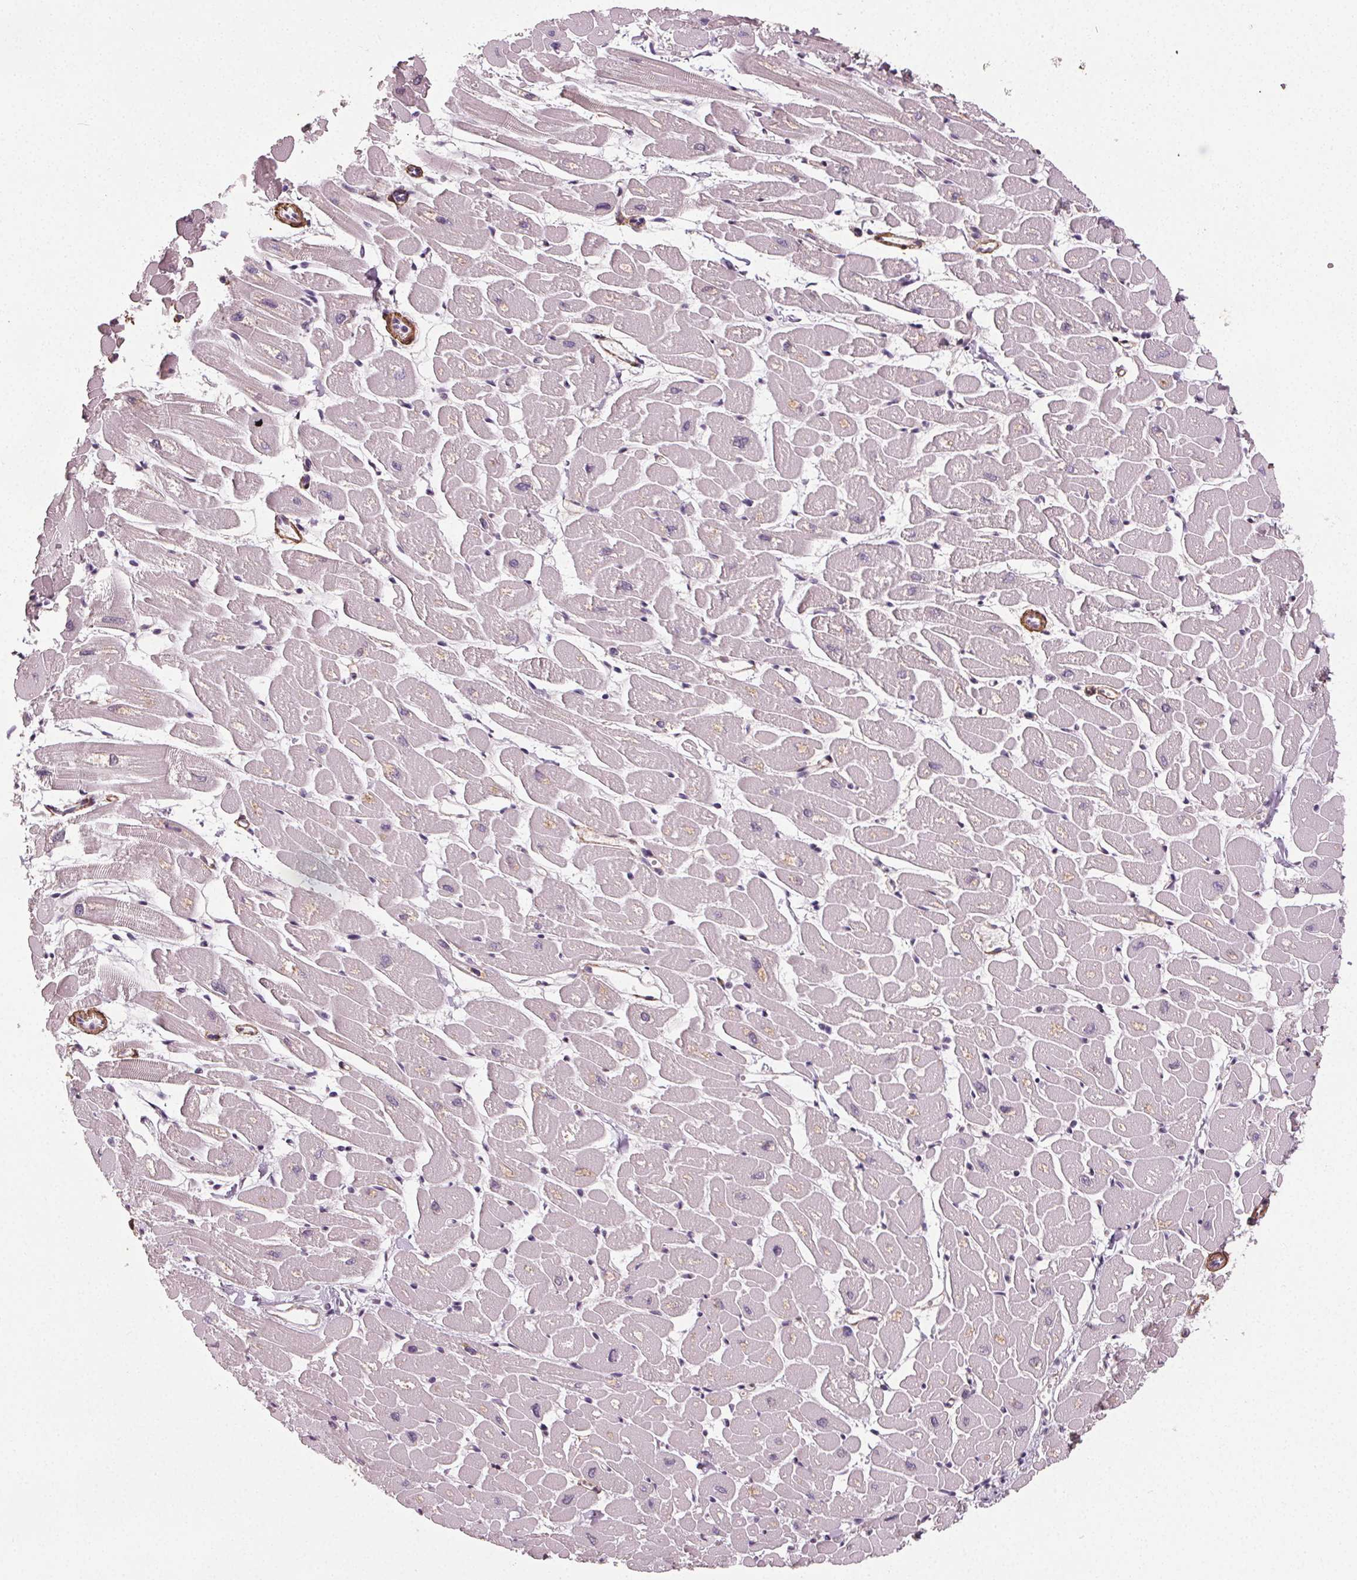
{"staining": {"intensity": "negative", "quantity": "none", "location": "none"}, "tissue": "heart muscle", "cell_type": "Cardiomyocytes", "image_type": "normal", "snomed": [{"axis": "morphology", "description": "Normal tissue, NOS"}, {"axis": "topography", "description": "Heart"}], "caption": "An immunohistochemistry (IHC) photomicrograph of benign heart muscle is shown. There is no staining in cardiomyocytes of heart muscle.", "gene": "PKP1", "patient": {"sex": "male", "age": 57}}